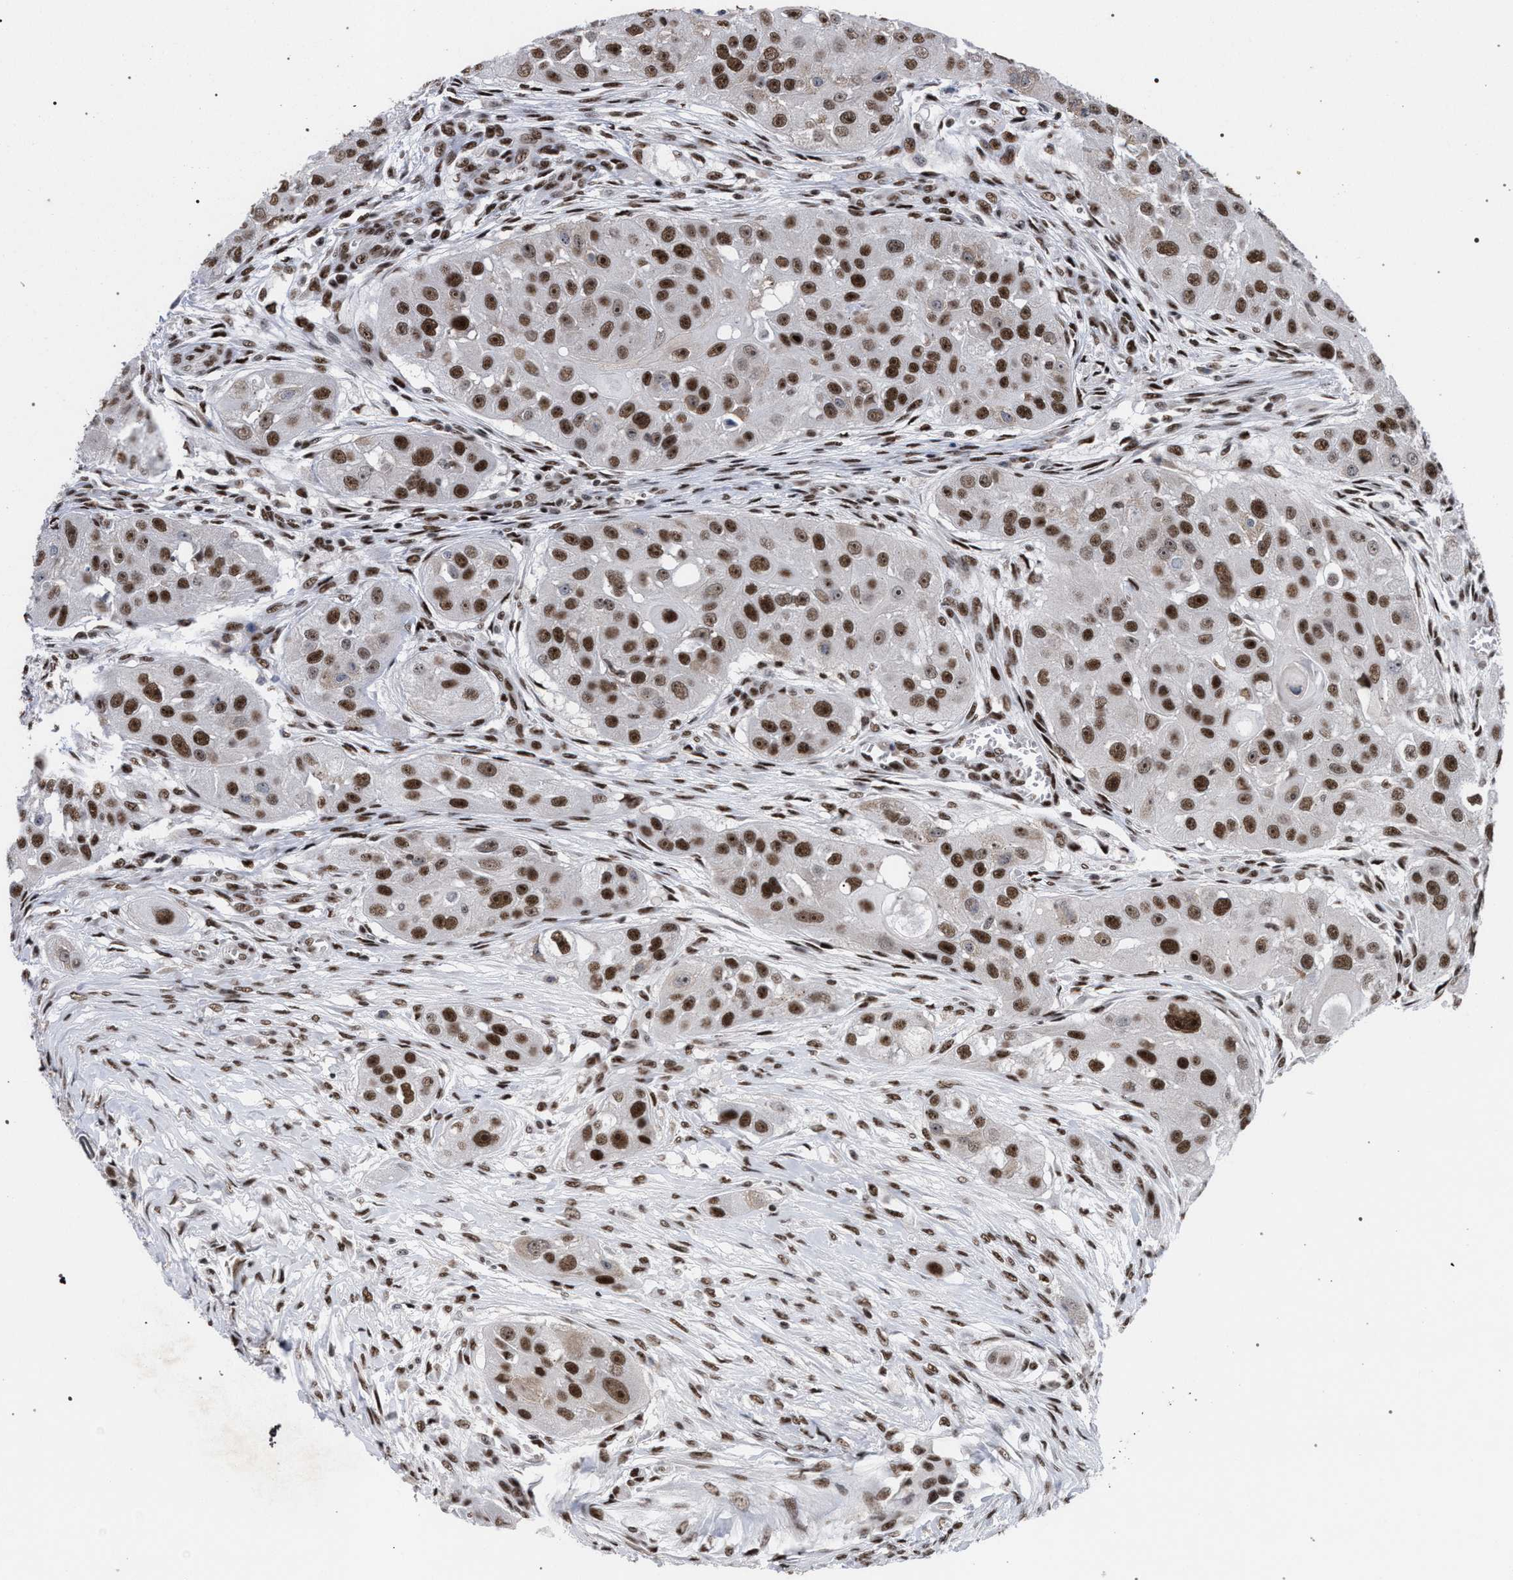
{"staining": {"intensity": "strong", "quantity": ">75%", "location": "nuclear"}, "tissue": "head and neck cancer", "cell_type": "Tumor cells", "image_type": "cancer", "snomed": [{"axis": "morphology", "description": "Normal tissue, NOS"}, {"axis": "morphology", "description": "Squamous cell carcinoma, NOS"}, {"axis": "topography", "description": "Skeletal muscle"}, {"axis": "topography", "description": "Head-Neck"}], "caption": "Immunohistochemistry of squamous cell carcinoma (head and neck) displays high levels of strong nuclear positivity in about >75% of tumor cells. (Stains: DAB (3,3'-diaminobenzidine) in brown, nuclei in blue, Microscopy: brightfield microscopy at high magnification).", "gene": "SCAF4", "patient": {"sex": "male", "age": 51}}